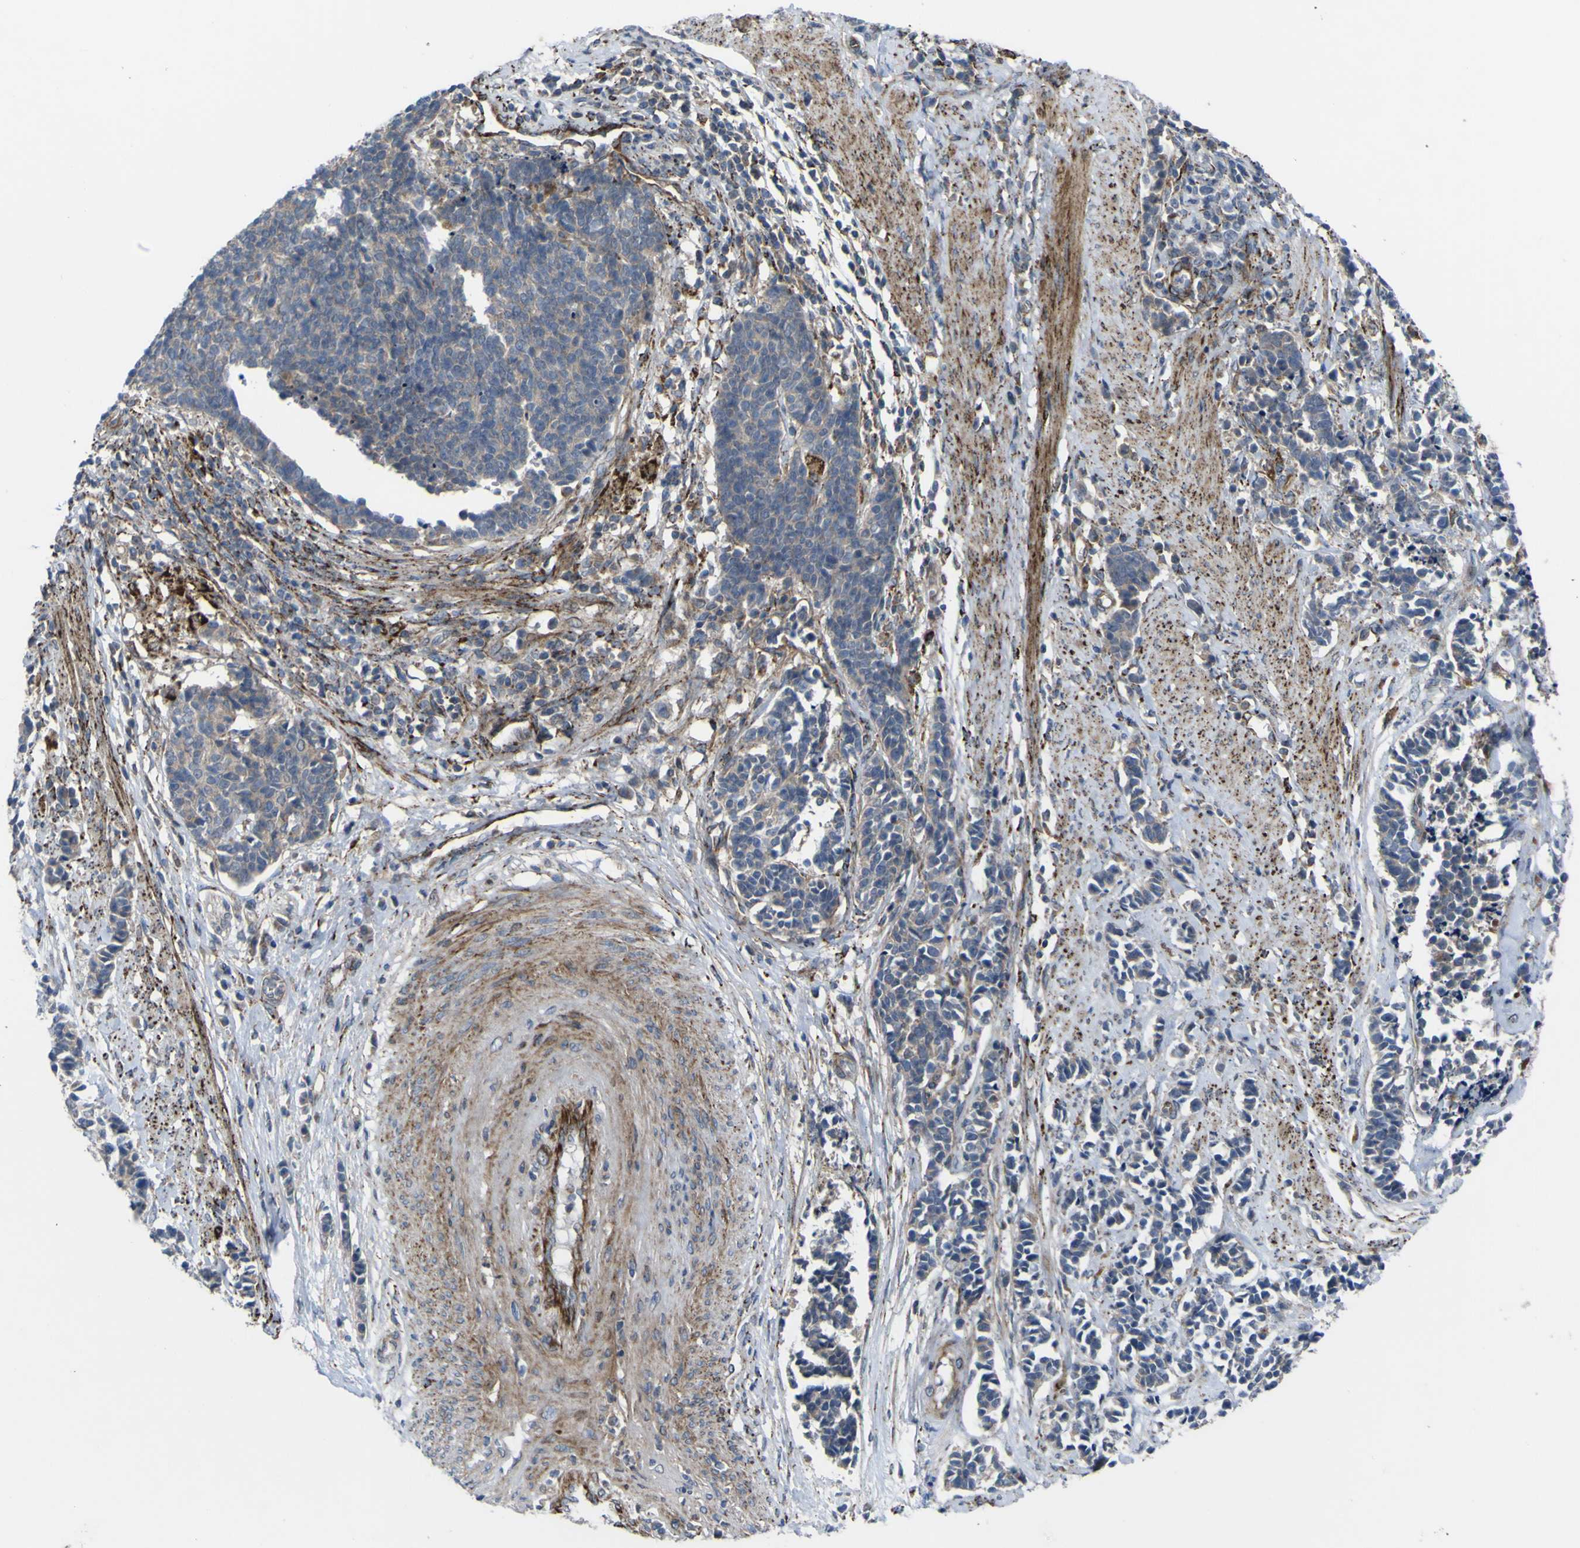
{"staining": {"intensity": "weak", "quantity": "<25%", "location": "cytoplasmic/membranous"}, "tissue": "cervical cancer", "cell_type": "Tumor cells", "image_type": "cancer", "snomed": [{"axis": "morphology", "description": "Normal tissue, NOS"}, {"axis": "morphology", "description": "Squamous cell carcinoma, NOS"}, {"axis": "topography", "description": "Cervix"}], "caption": "IHC of human squamous cell carcinoma (cervical) shows no expression in tumor cells.", "gene": "GPLD1", "patient": {"sex": "female", "age": 35}}